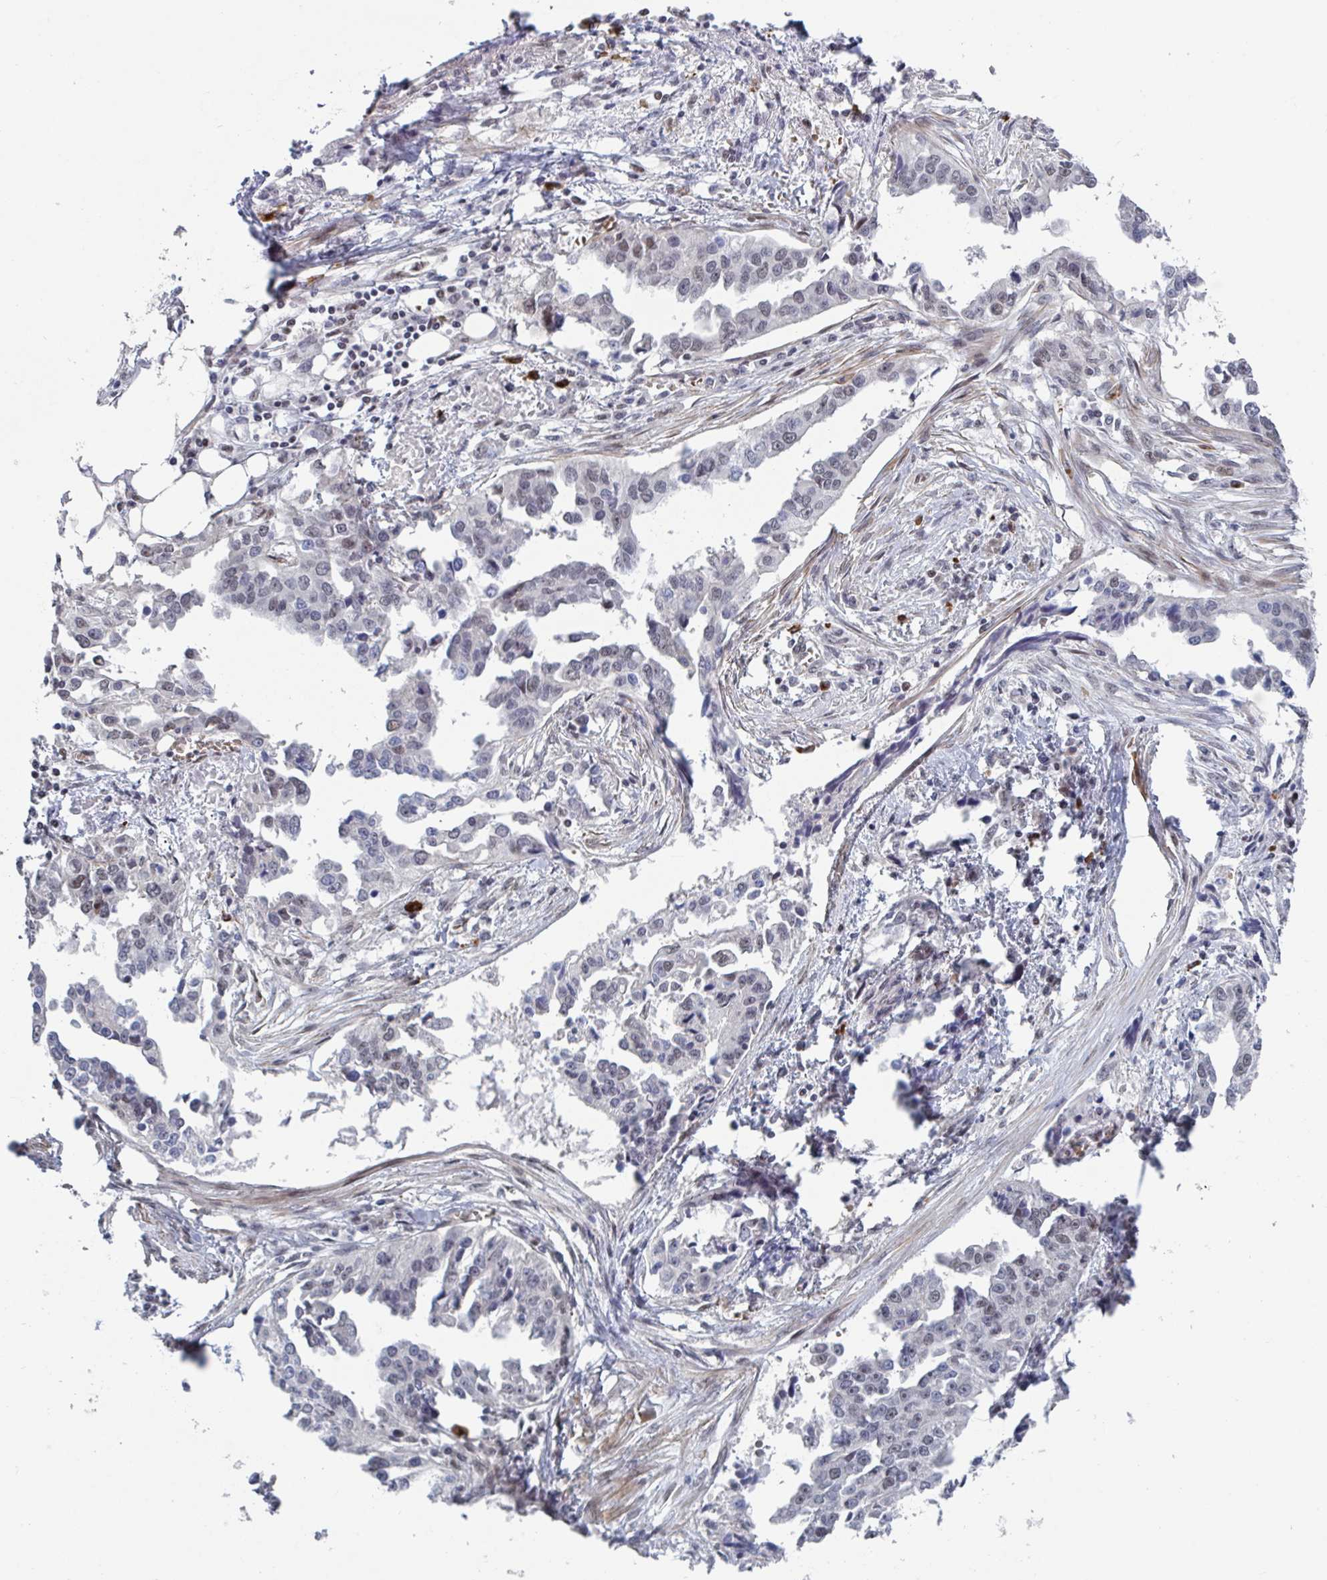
{"staining": {"intensity": "moderate", "quantity": "25%-75%", "location": "nuclear"}, "tissue": "ovarian cancer", "cell_type": "Tumor cells", "image_type": "cancer", "snomed": [{"axis": "morphology", "description": "Cystadenocarcinoma, serous, NOS"}, {"axis": "topography", "description": "Ovary"}], "caption": "Immunohistochemical staining of human ovarian cancer shows moderate nuclear protein positivity in approximately 25%-75% of tumor cells.", "gene": "BCL7B", "patient": {"sex": "female", "age": 75}}